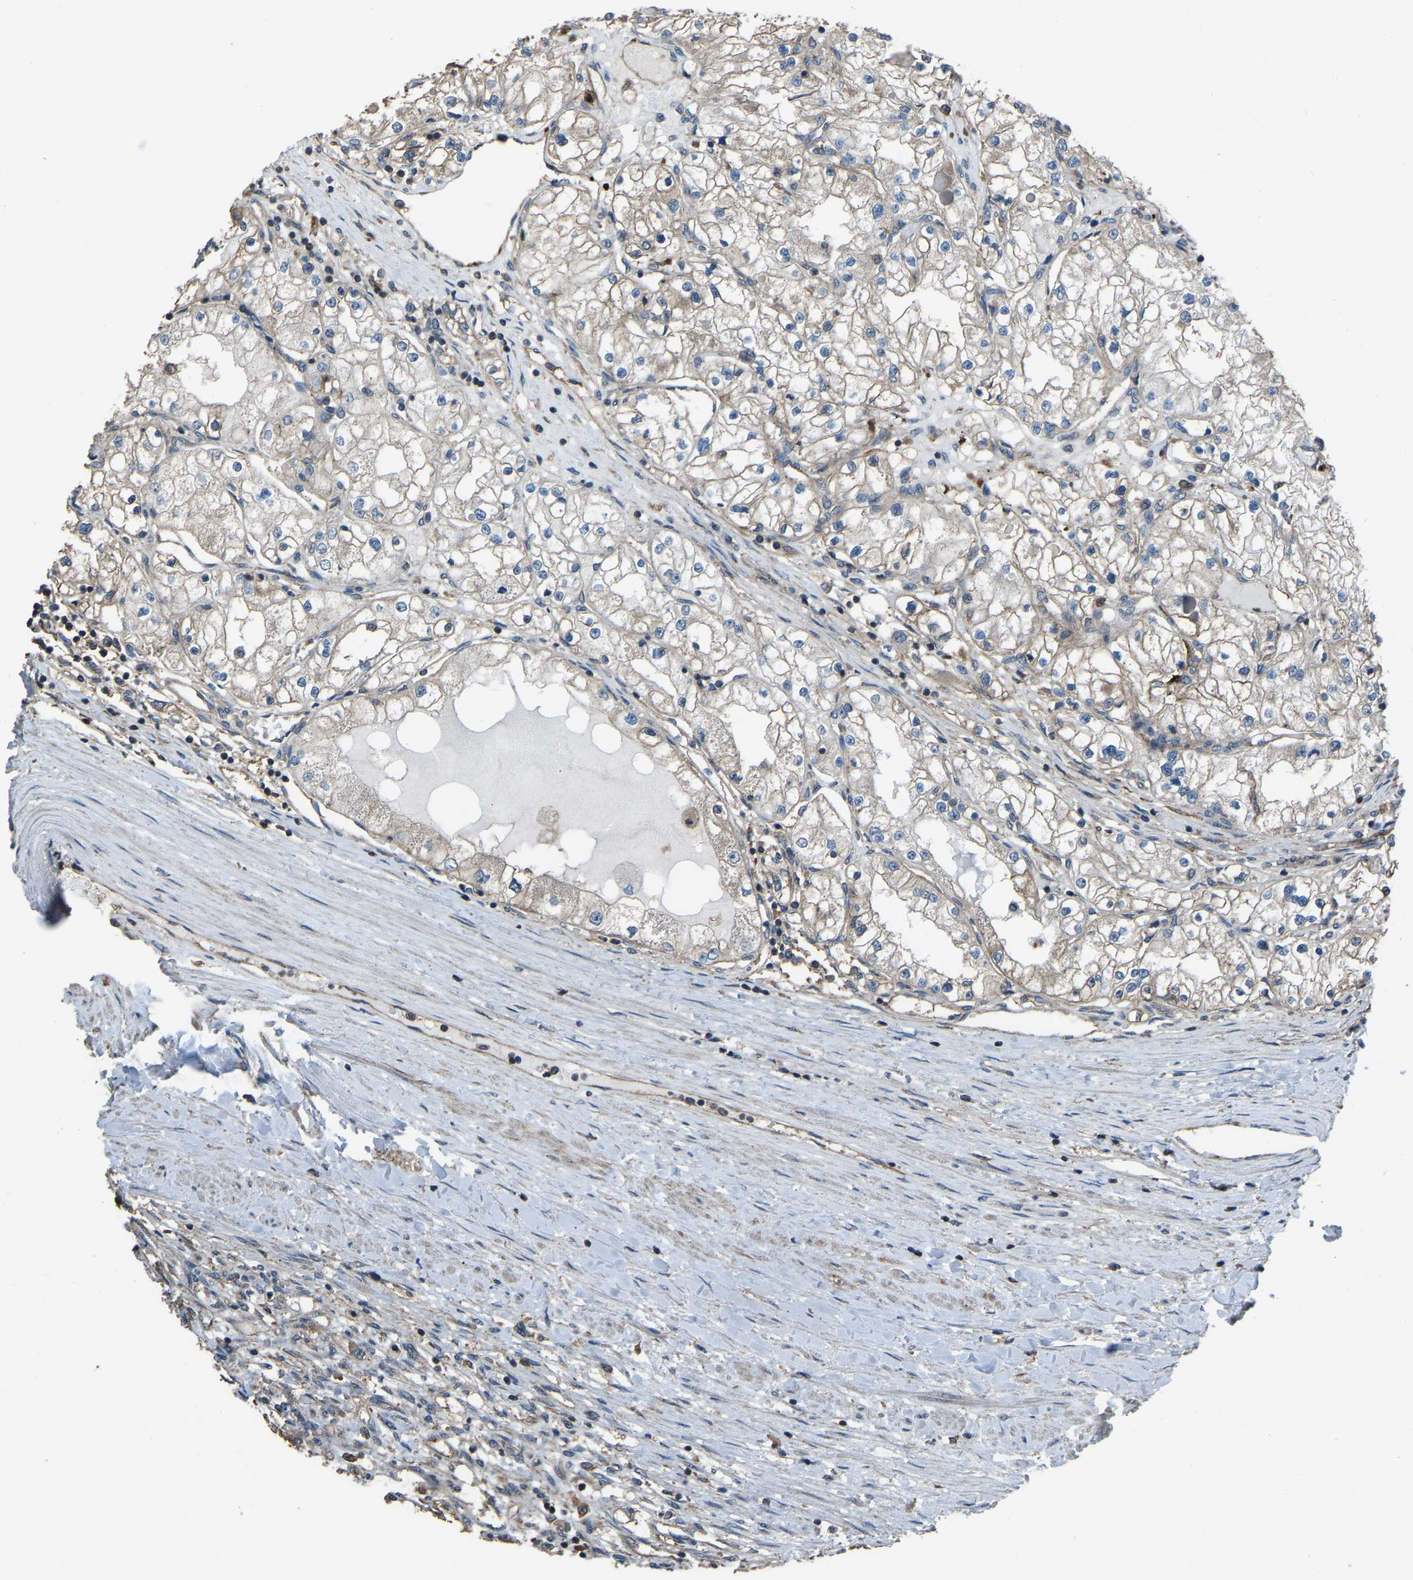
{"staining": {"intensity": "weak", "quantity": "<25%", "location": "cytoplasmic/membranous"}, "tissue": "renal cancer", "cell_type": "Tumor cells", "image_type": "cancer", "snomed": [{"axis": "morphology", "description": "Adenocarcinoma, NOS"}, {"axis": "topography", "description": "Kidney"}], "caption": "Tumor cells are negative for brown protein staining in adenocarcinoma (renal). (DAB (3,3'-diaminobenzidine) immunohistochemistry (IHC) visualized using brightfield microscopy, high magnification).", "gene": "SLC4A2", "patient": {"sex": "male", "age": 68}}